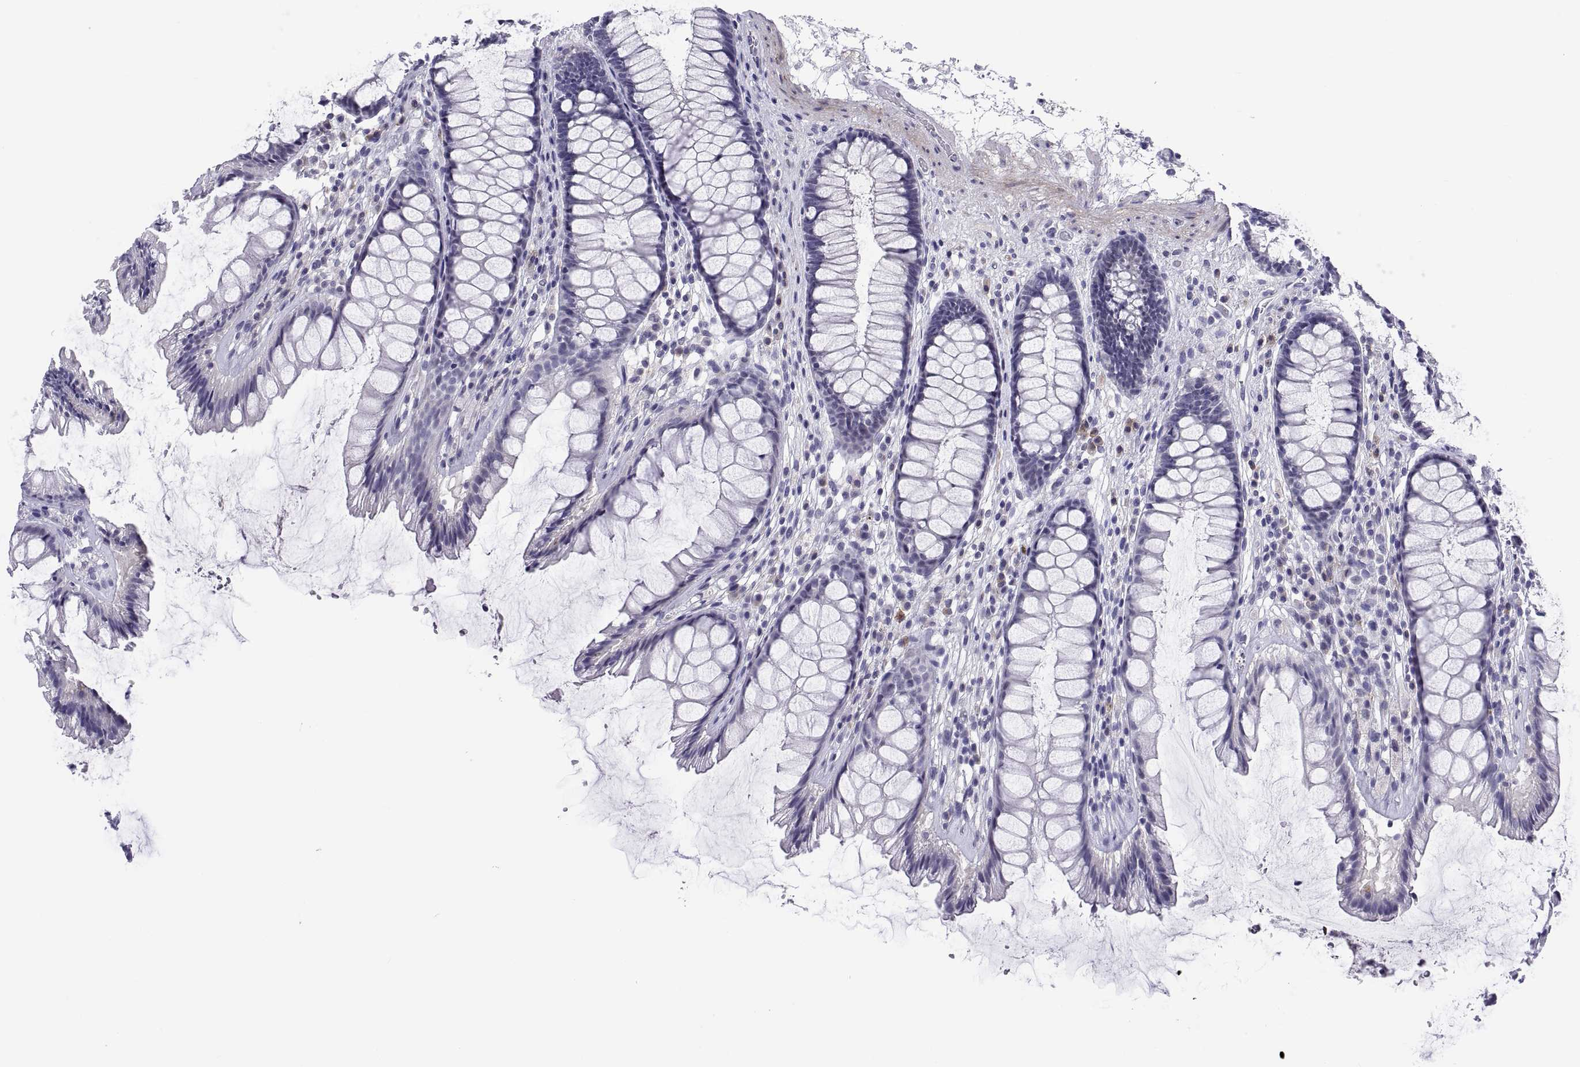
{"staining": {"intensity": "negative", "quantity": "none", "location": "none"}, "tissue": "rectum", "cell_type": "Glandular cells", "image_type": "normal", "snomed": [{"axis": "morphology", "description": "Normal tissue, NOS"}, {"axis": "topography", "description": "Rectum"}], "caption": "High power microscopy micrograph of an IHC image of normal rectum, revealing no significant positivity in glandular cells.", "gene": "CHCT1", "patient": {"sex": "male", "age": 72}}